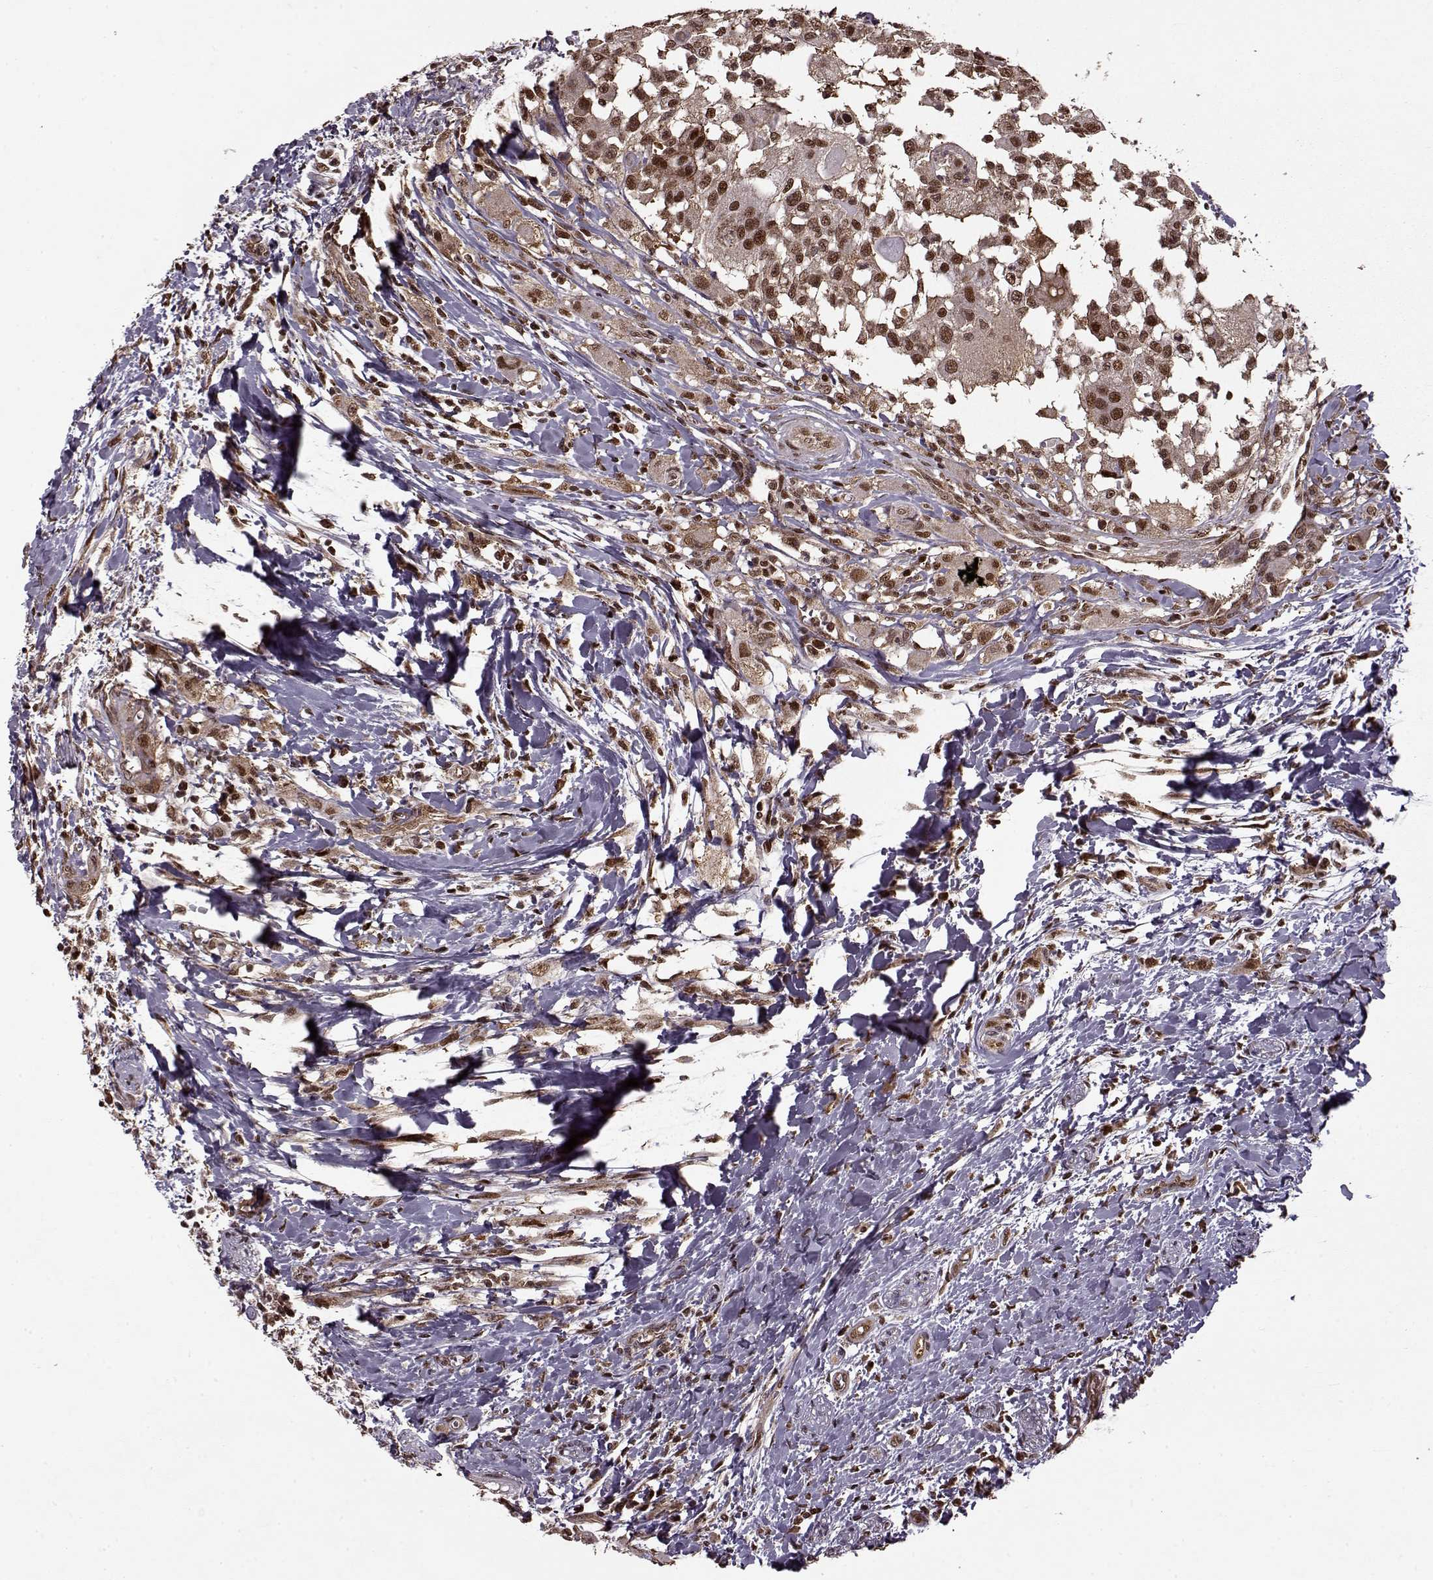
{"staining": {"intensity": "strong", "quantity": ">75%", "location": "nuclear"}, "tissue": "head and neck cancer", "cell_type": "Tumor cells", "image_type": "cancer", "snomed": [{"axis": "morphology", "description": "Squamous cell carcinoma, NOS"}, {"axis": "morphology", "description": "Squamous cell carcinoma, metastatic, NOS"}, {"axis": "topography", "description": "Oral tissue"}, {"axis": "topography", "description": "Head-Neck"}], "caption": "Immunohistochemical staining of head and neck cancer (metastatic squamous cell carcinoma) displays high levels of strong nuclear expression in about >75% of tumor cells. Immunohistochemistry stains the protein in brown and the nuclei are stained blue.", "gene": "PSMA7", "patient": {"sex": "female", "age": 85}}